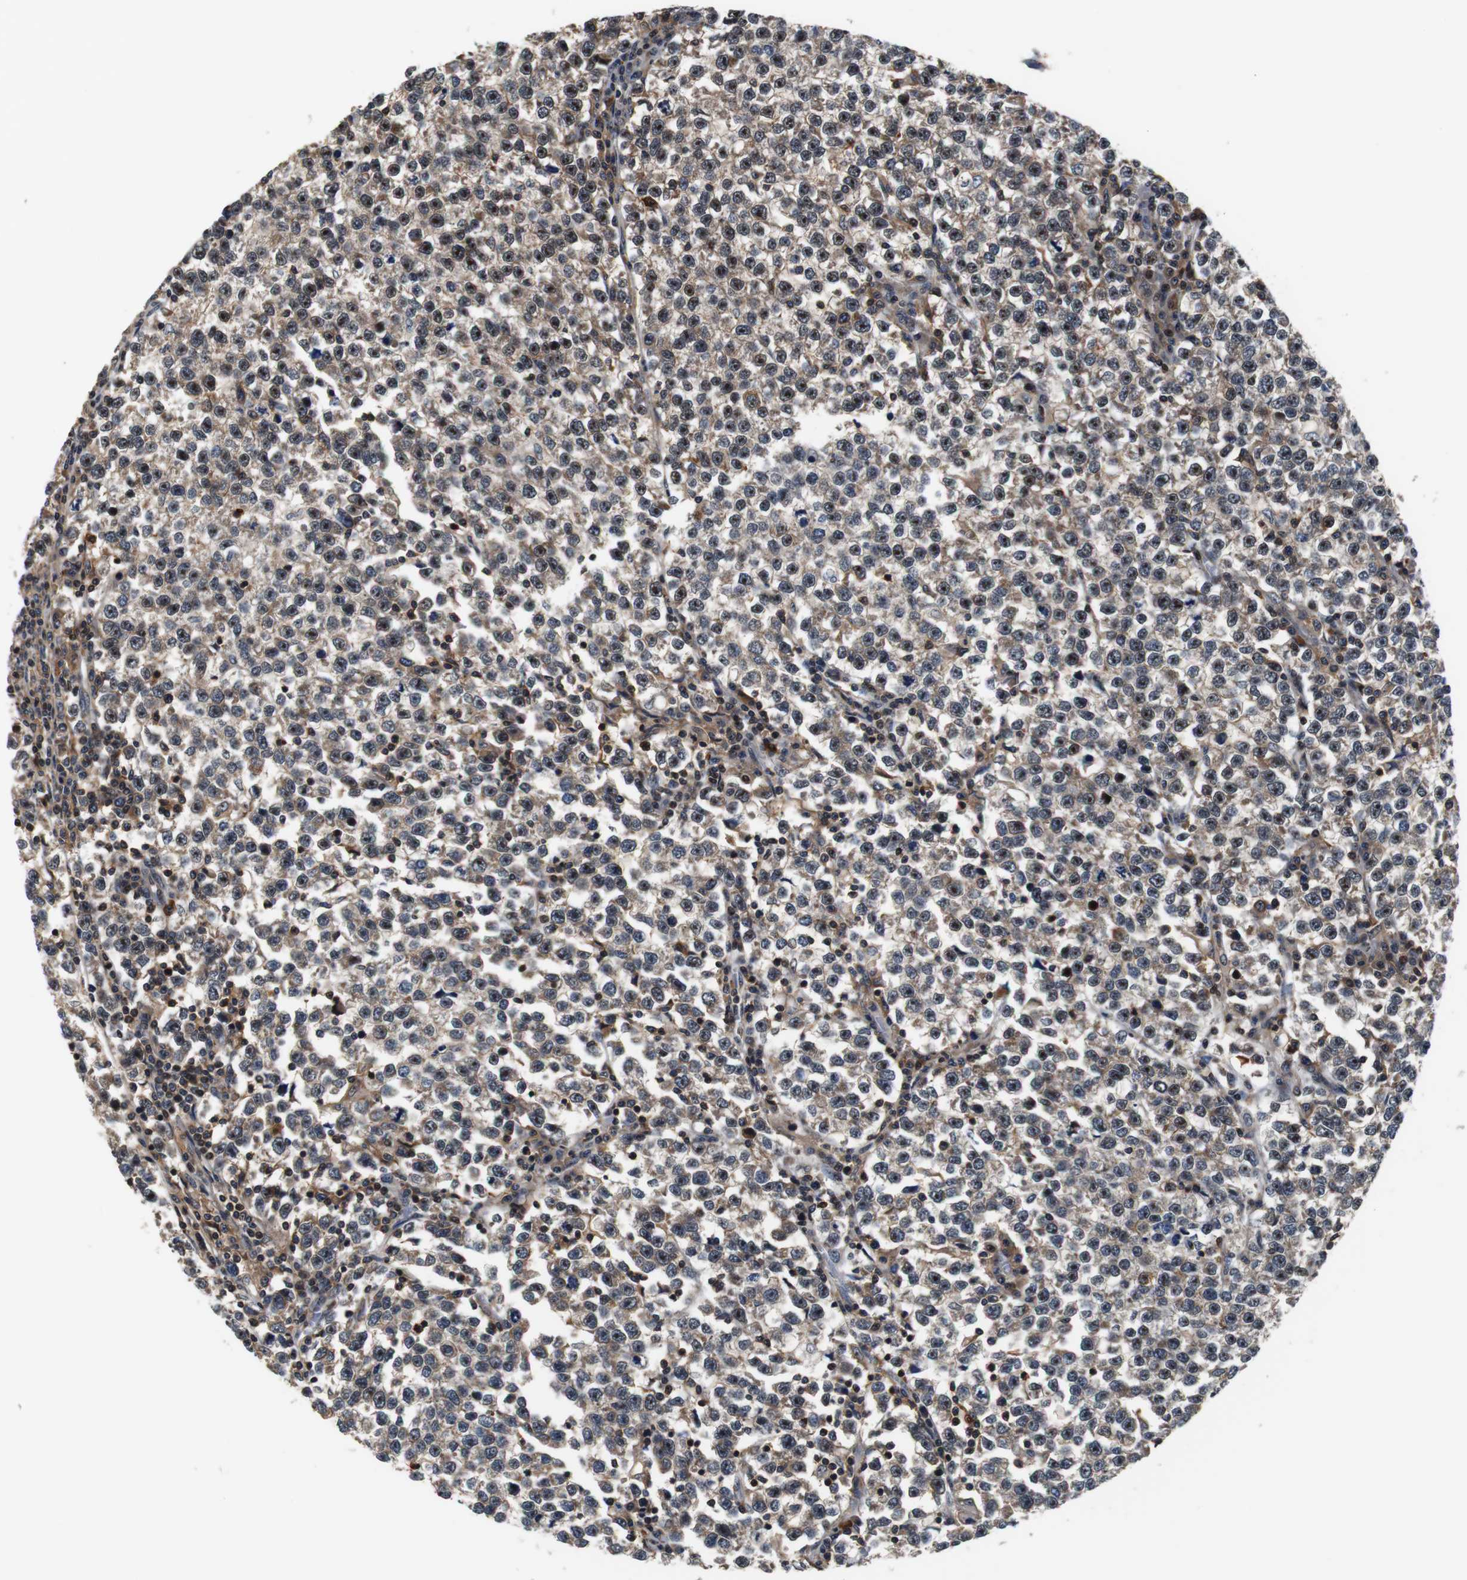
{"staining": {"intensity": "strong", "quantity": "25%-75%", "location": "cytoplasmic/membranous,nuclear"}, "tissue": "testis cancer", "cell_type": "Tumor cells", "image_type": "cancer", "snomed": [{"axis": "morphology", "description": "Normal tissue, NOS"}, {"axis": "morphology", "description": "Seminoma, NOS"}, {"axis": "topography", "description": "Testis"}], "caption": "Testis cancer tissue demonstrates strong cytoplasmic/membranous and nuclear expression in approximately 25%-75% of tumor cells, visualized by immunohistochemistry. Using DAB (3,3'-diaminobenzidine) (brown) and hematoxylin (blue) stains, captured at high magnification using brightfield microscopy.", "gene": "LRP4", "patient": {"sex": "male", "age": 43}}